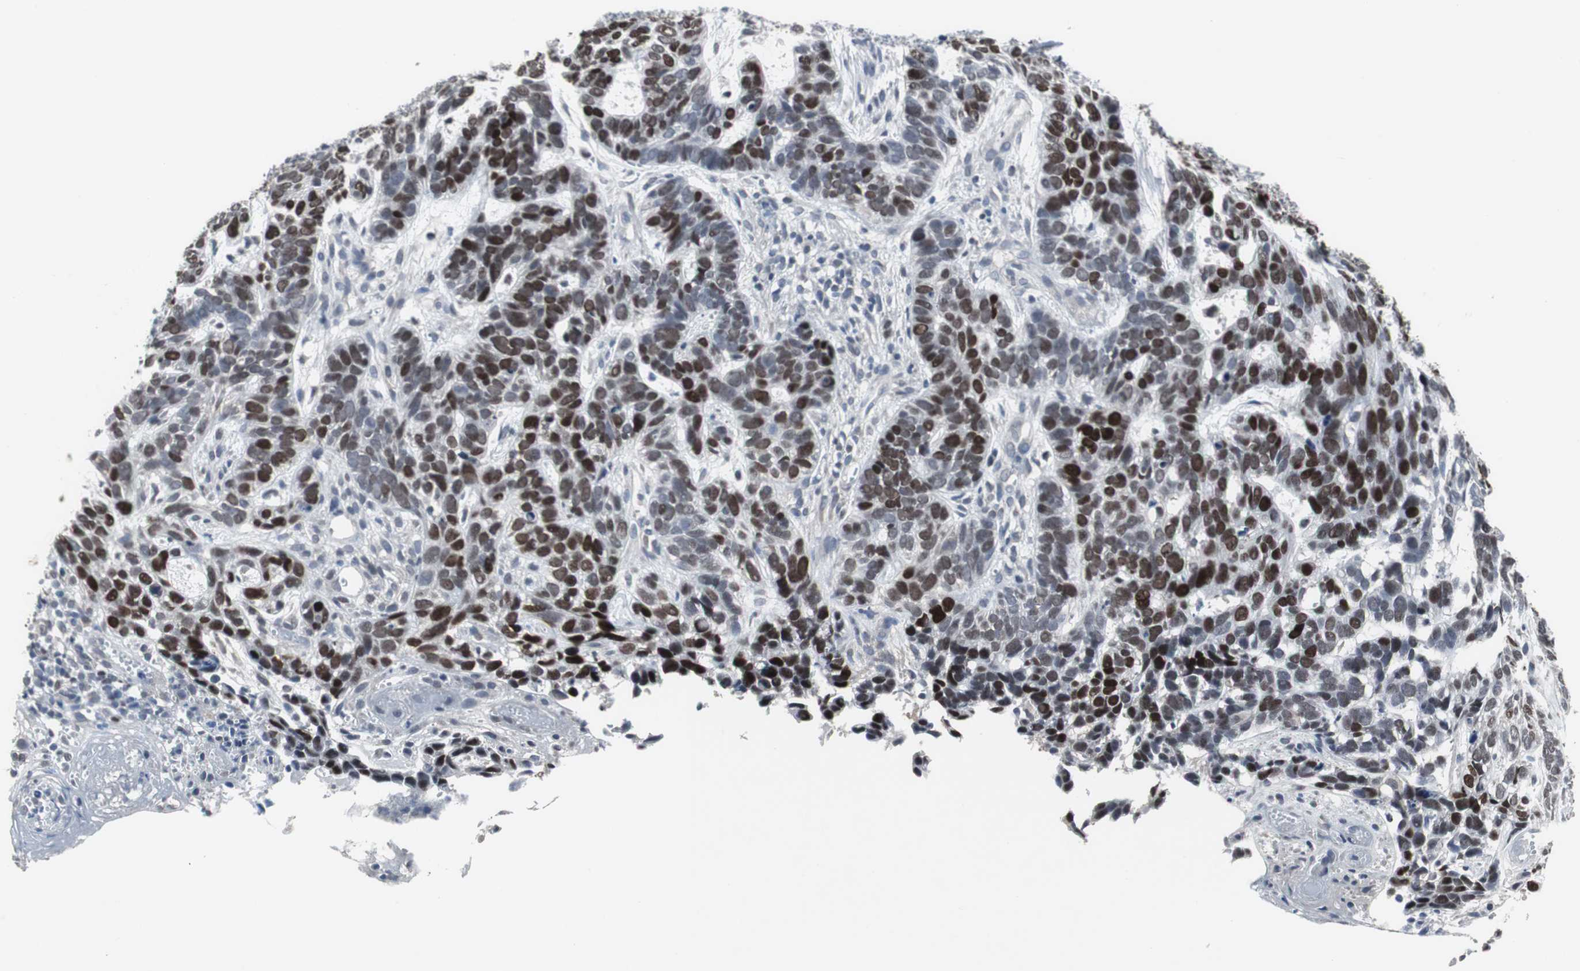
{"staining": {"intensity": "strong", "quantity": ">75%", "location": "nuclear"}, "tissue": "skin cancer", "cell_type": "Tumor cells", "image_type": "cancer", "snomed": [{"axis": "morphology", "description": "Basal cell carcinoma"}, {"axis": "topography", "description": "Skin"}], "caption": "A brown stain labels strong nuclear staining of a protein in human basal cell carcinoma (skin) tumor cells. The protein of interest is stained brown, and the nuclei are stained in blue (DAB IHC with brightfield microscopy, high magnification).", "gene": "FOXP4", "patient": {"sex": "male", "age": 87}}